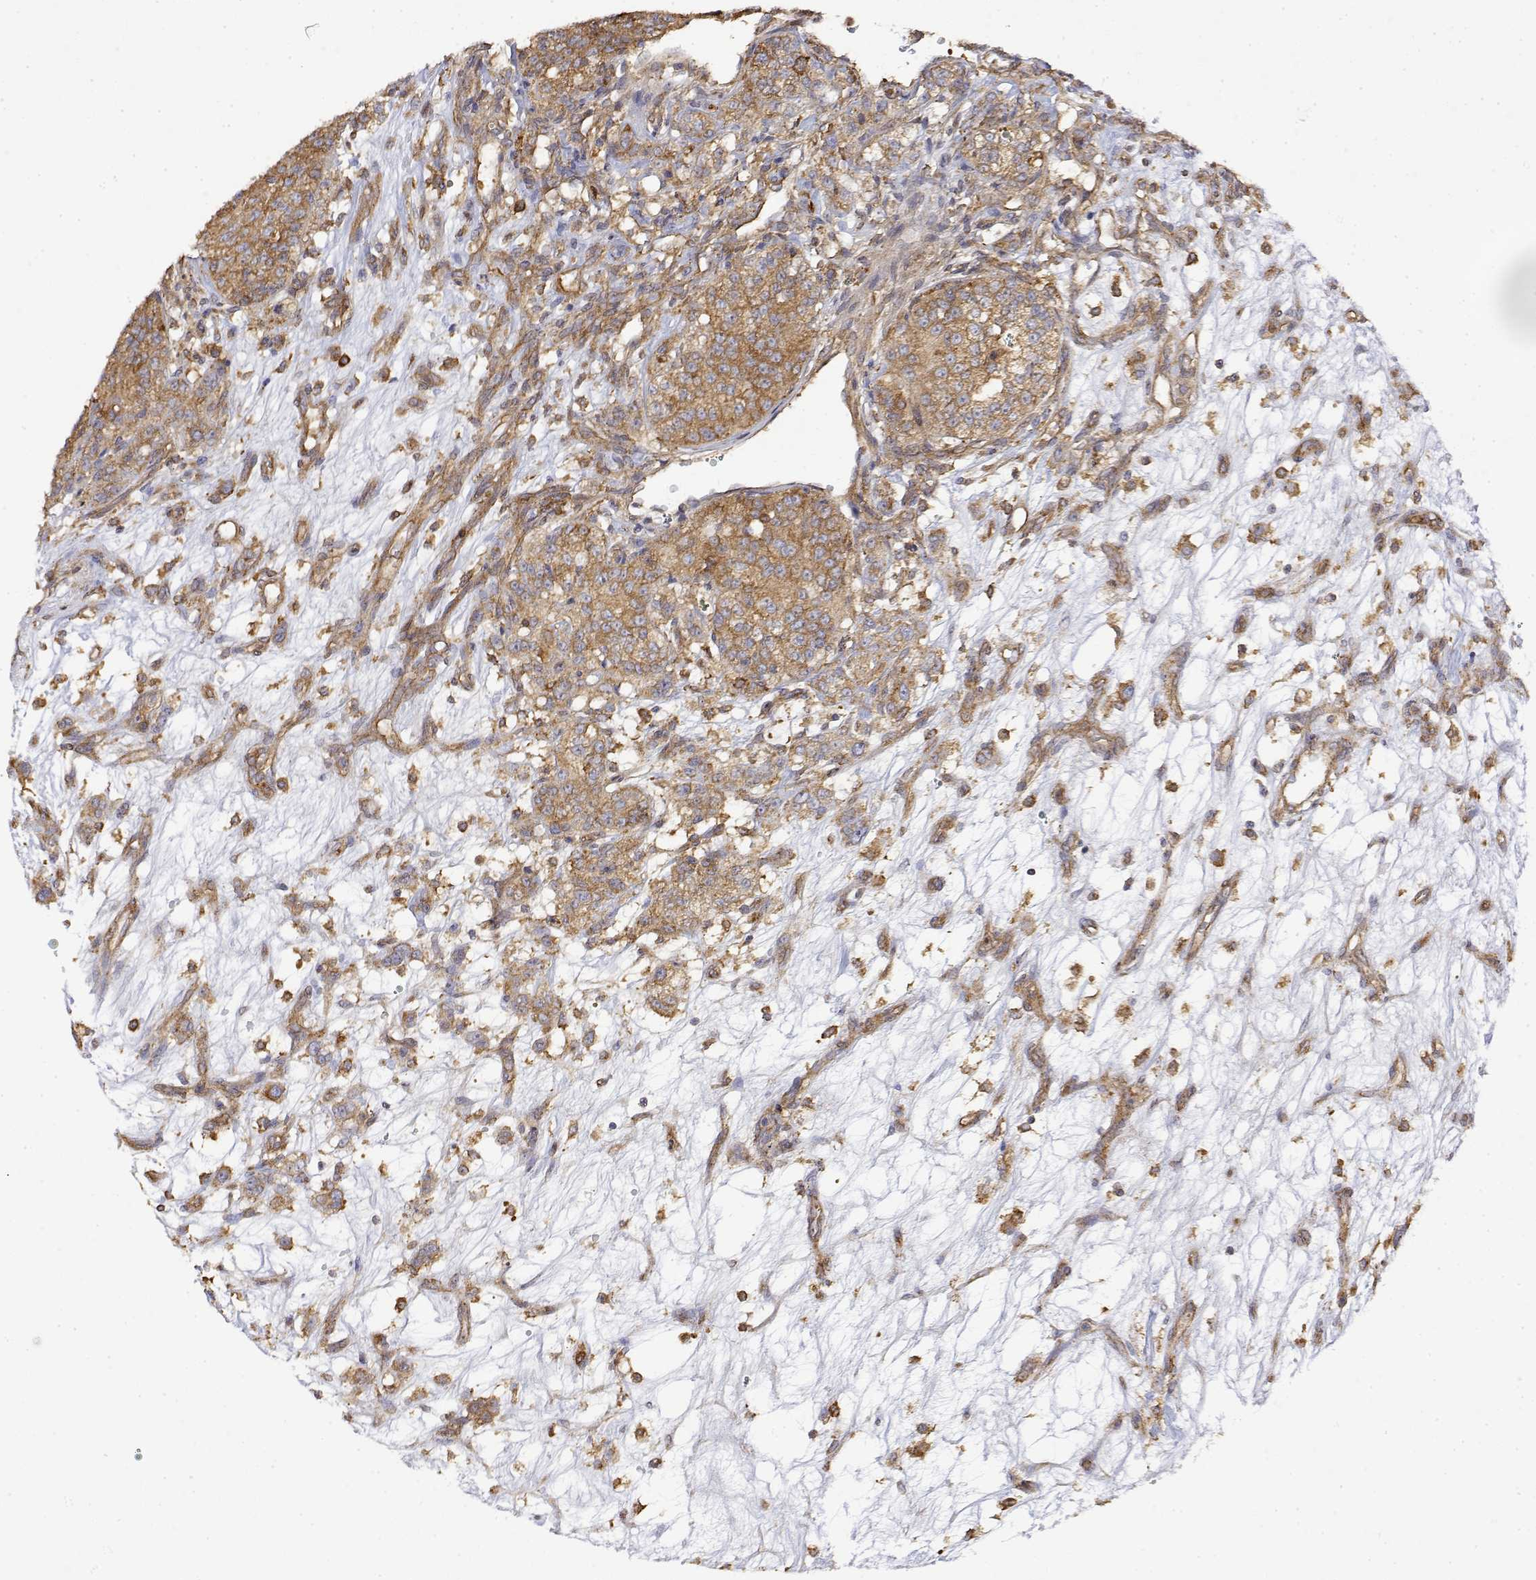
{"staining": {"intensity": "moderate", "quantity": ">75%", "location": "cytoplasmic/membranous"}, "tissue": "renal cancer", "cell_type": "Tumor cells", "image_type": "cancer", "snomed": [{"axis": "morphology", "description": "Adenocarcinoma, NOS"}, {"axis": "topography", "description": "Kidney"}], "caption": "Human renal cancer (adenocarcinoma) stained for a protein (brown) shows moderate cytoplasmic/membranous positive positivity in about >75% of tumor cells.", "gene": "PACSIN2", "patient": {"sex": "female", "age": 63}}